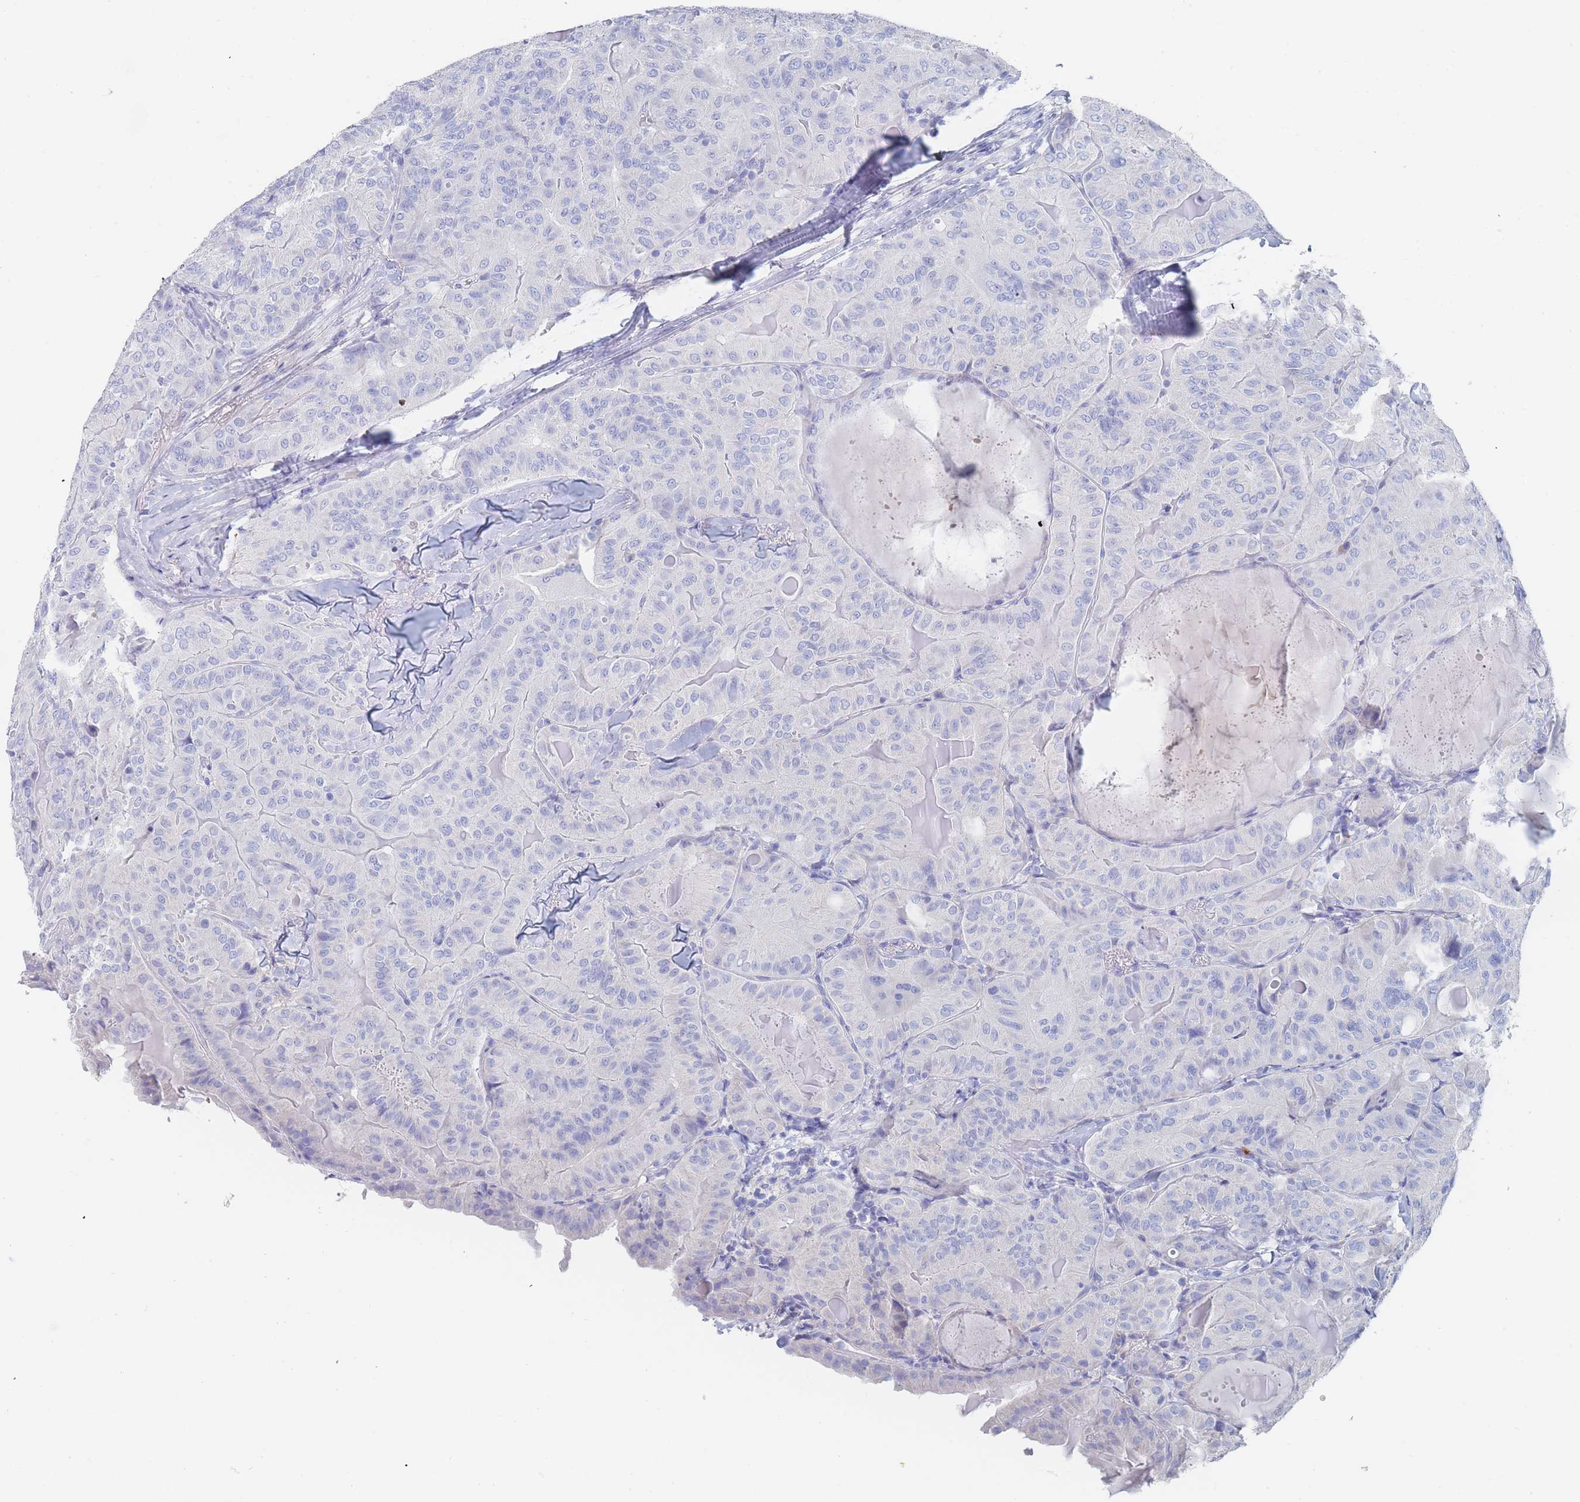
{"staining": {"intensity": "negative", "quantity": "none", "location": "none"}, "tissue": "thyroid cancer", "cell_type": "Tumor cells", "image_type": "cancer", "snomed": [{"axis": "morphology", "description": "Papillary adenocarcinoma, NOS"}, {"axis": "topography", "description": "Thyroid gland"}], "caption": "Image shows no protein expression in tumor cells of papillary adenocarcinoma (thyroid) tissue.", "gene": "SLC25A35", "patient": {"sex": "female", "age": 68}}